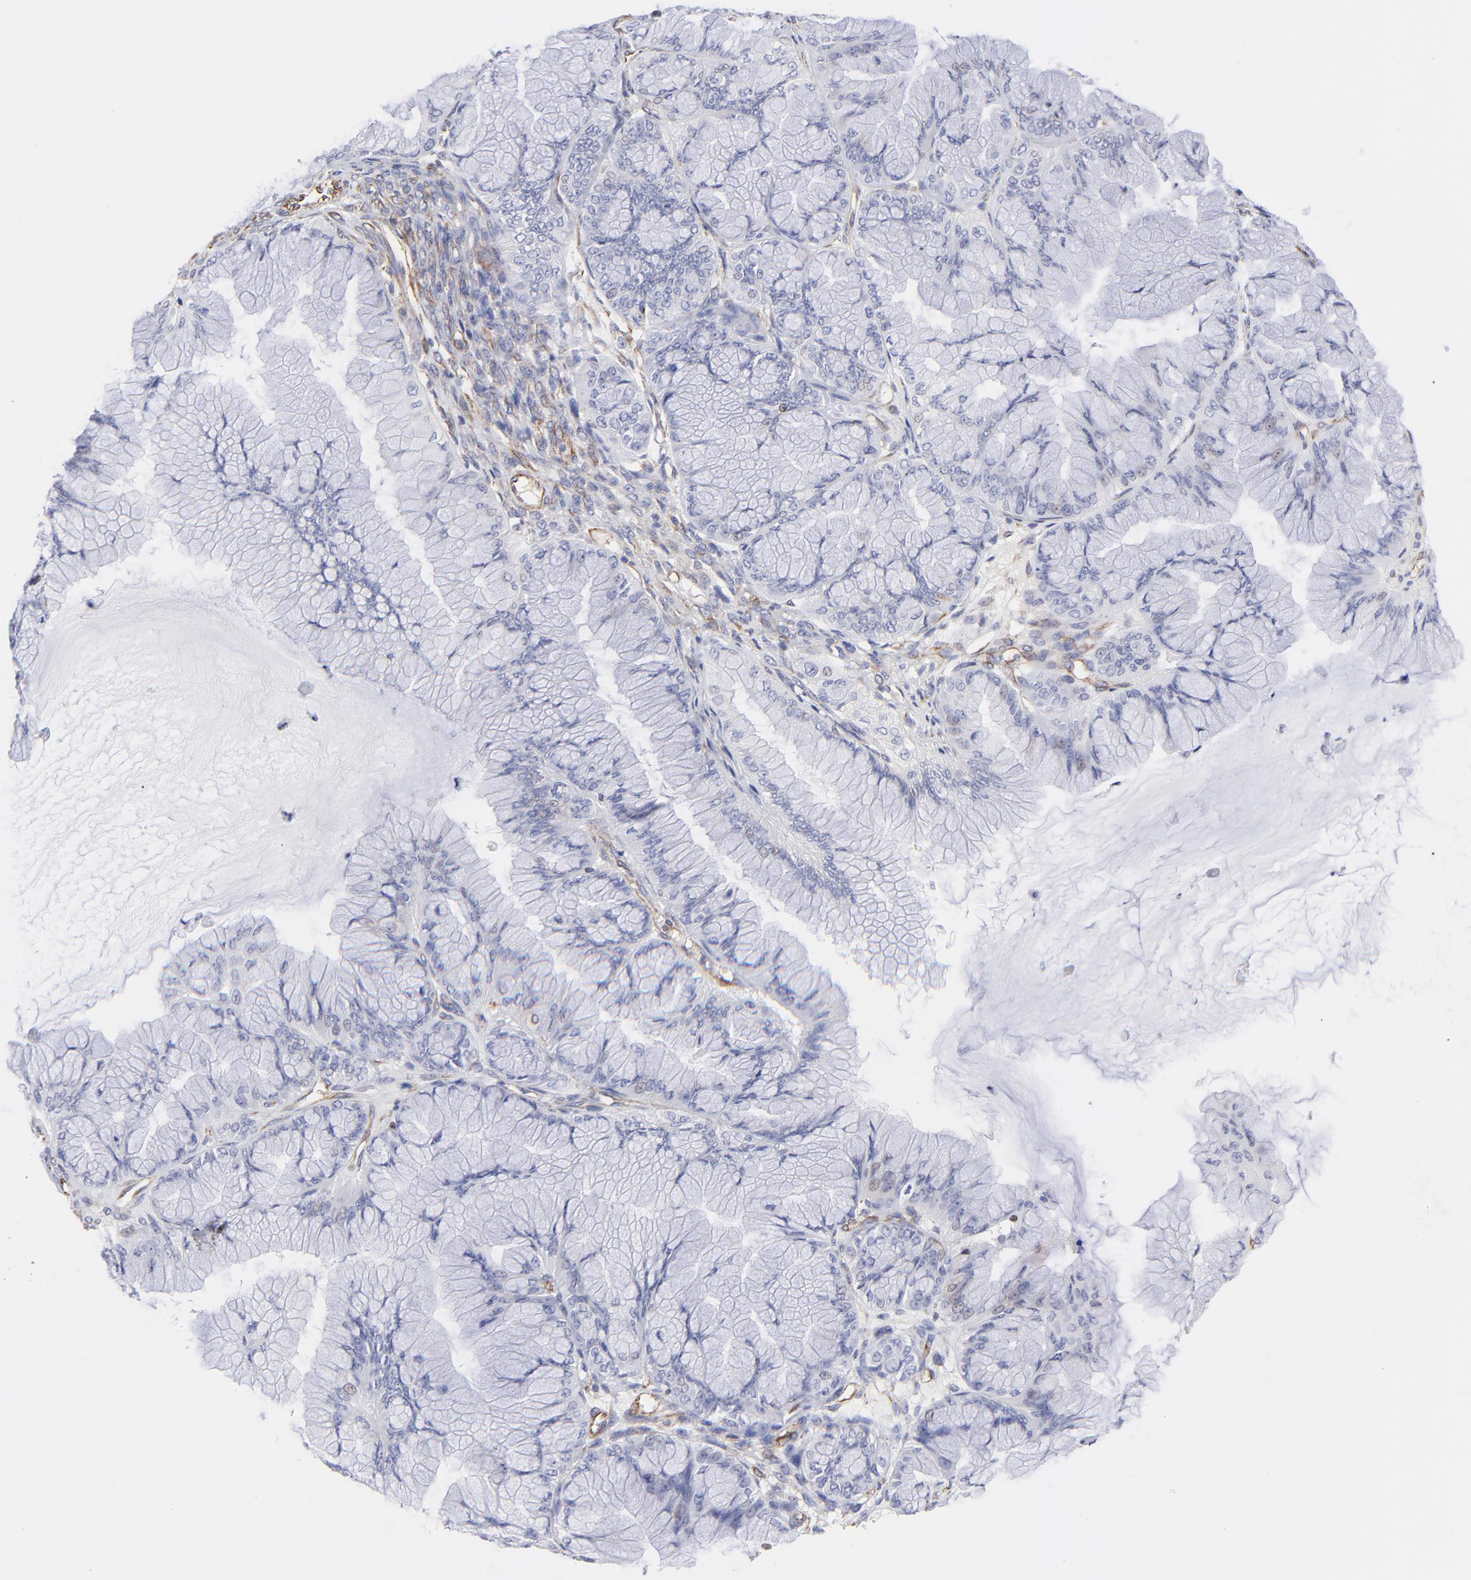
{"staining": {"intensity": "negative", "quantity": "none", "location": "none"}, "tissue": "ovarian cancer", "cell_type": "Tumor cells", "image_type": "cancer", "snomed": [{"axis": "morphology", "description": "Cystadenocarcinoma, mucinous, NOS"}, {"axis": "topography", "description": "Ovary"}], "caption": "An immunohistochemistry (IHC) micrograph of ovarian mucinous cystadenocarcinoma is shown. There is no staining in tumor cells of ovarian mucinous cystadenocarcinoma.", "gene": "COX8C", "patient": {"sex": "female", "age": 63}}